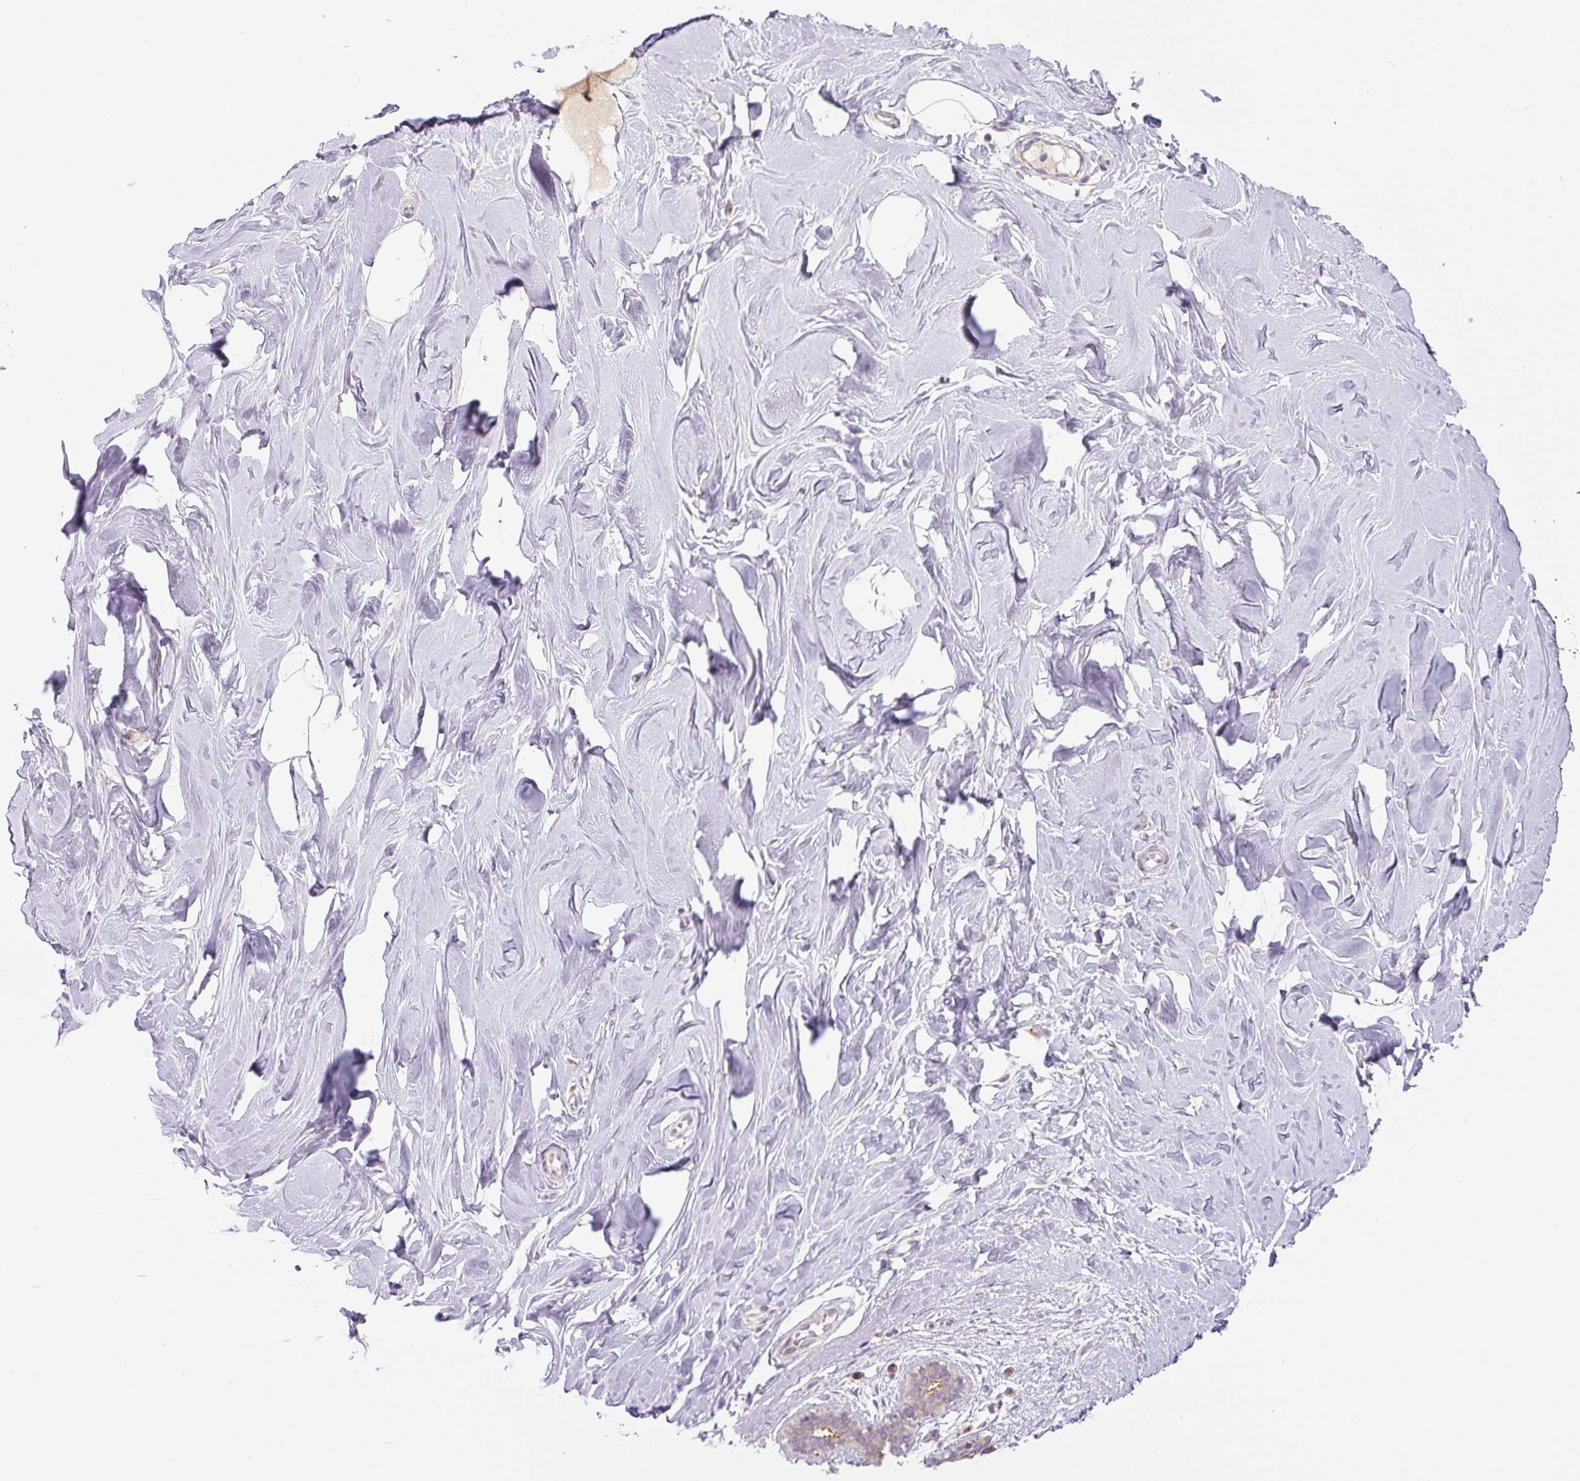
{"staining": {"intensity": "negative", "quantity": "none", "location": "none"}, "tissue": "breast", "cell_type": "Adipocytes", "image_type": "normal", "snomed": [{"axis": "morphology", "description": "Normal tissue, NOS"}, {"axis": "topography", "description": "Breast"}], "caption": "Photomicrograph shows no significant protein positivity in adipocytes of benign breast. The staining was performed using DAB (3,3'-diaminobenzidine) to visualize the protein expression in brown, while the nuclei were stained in blue with hematoxylin (Magnification: 20x).", "gene": "PCM1", "patient": {"sex": "female", "age": 27}}